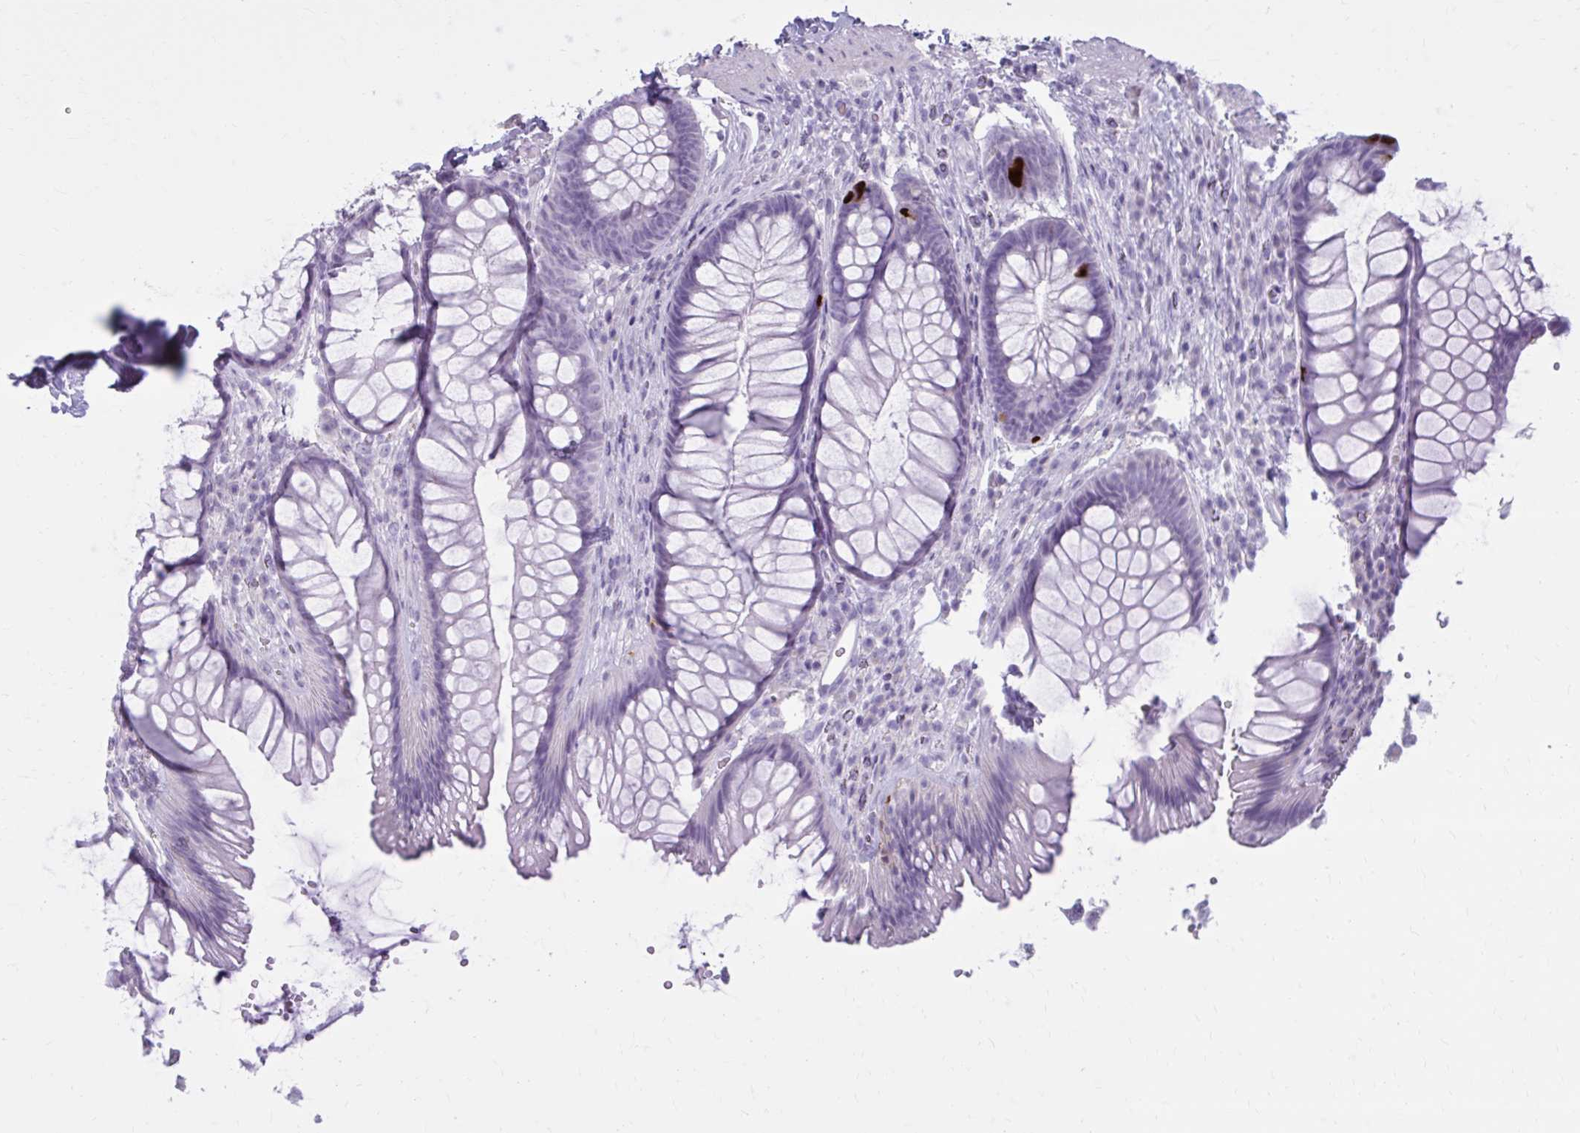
{"staining": {"intensity": "strong", "quantity": "<25%", "location": "cytoplasmic/membranous"}, "tissue": "rectum", "cell_type": "Glandular cells", "image_type": "normal", "snomed": [{"axis": "morphology", "description": "Normal tissue, NOS"}, {"axis": "topography", "description": "Rectum"}], "caption": "Immunohistochemistry staining of normal rectum, which displays medium levels of strong cytoplasmic/membranous staining in about <25% of glandular cells indicating strong cytoplasmic/membranous protein expression. The staining was performed using DAB (3,3'-diaminobenzidine) (brown) for protein detection and nuclei were counterstained in hematoxylin (blue).", "gene": "OR4B1", "patient": {"sex": "male", "age": 53}}